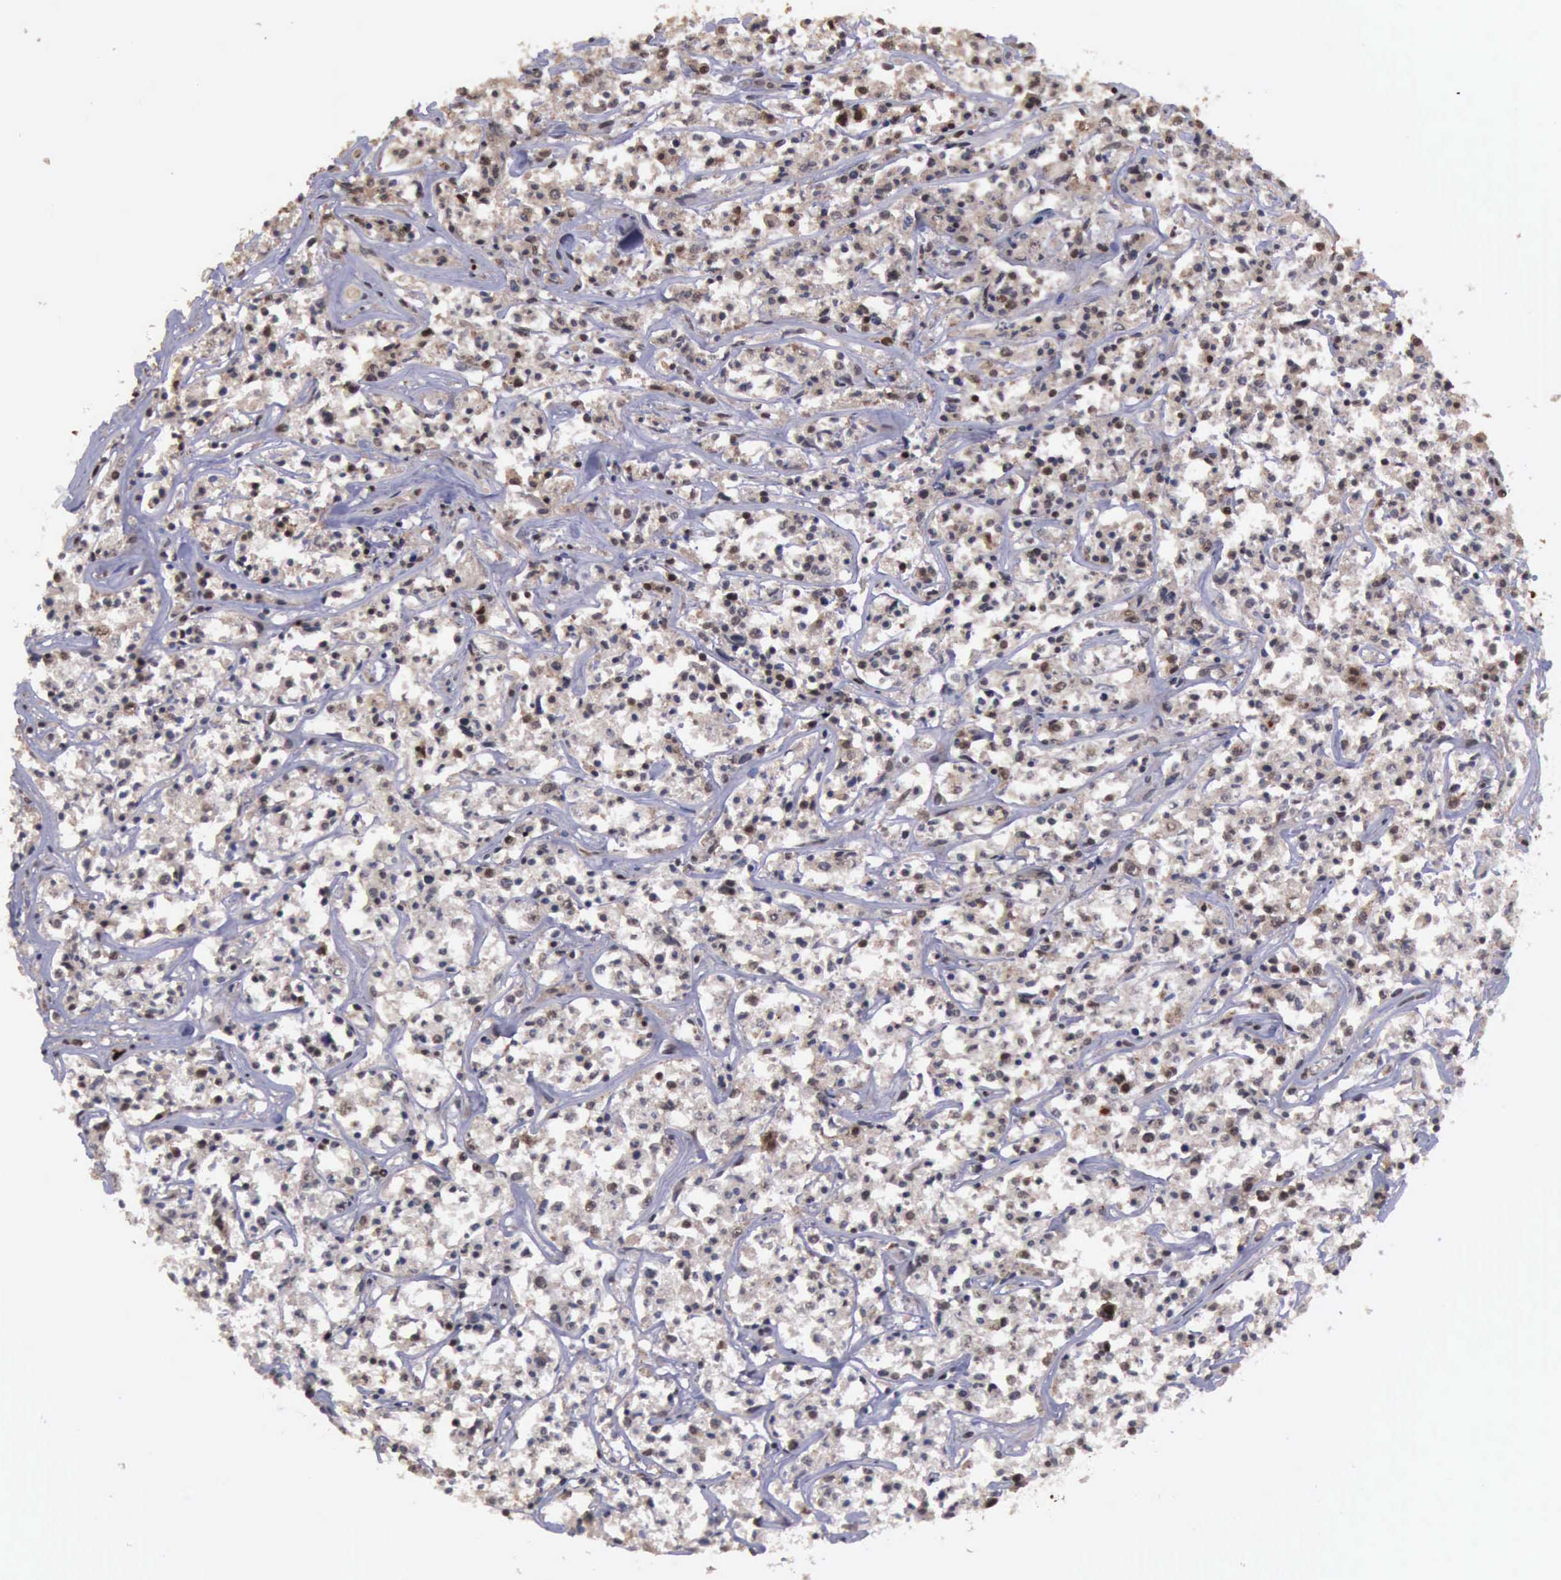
{"staining": {"intensity": "weak", "quantity": ">75%", "location": "cytoplasmic/membranous,nuclear"}, "tissue": "lymphoma", "cell_type": "Tumor cells", "image_type": "cancer", "snomed": [{"axis": "morphology", "description": "Malignant lymphoma, non-Hodgkin's type, Low grade"}, {"axis": "topography", "description": "Small intestine"}], "caption": "Weak cytoplasmic/membranous and nuclear protein expression is present in about >75% of tumor cells in malignant lymphoma, non-Hodgkin's type (low-grade). (Brightfield microscopy of DAB IHC at high magnification).", "gene": "TRMT2A", "patient": {"sex": "female", "age": 59}}